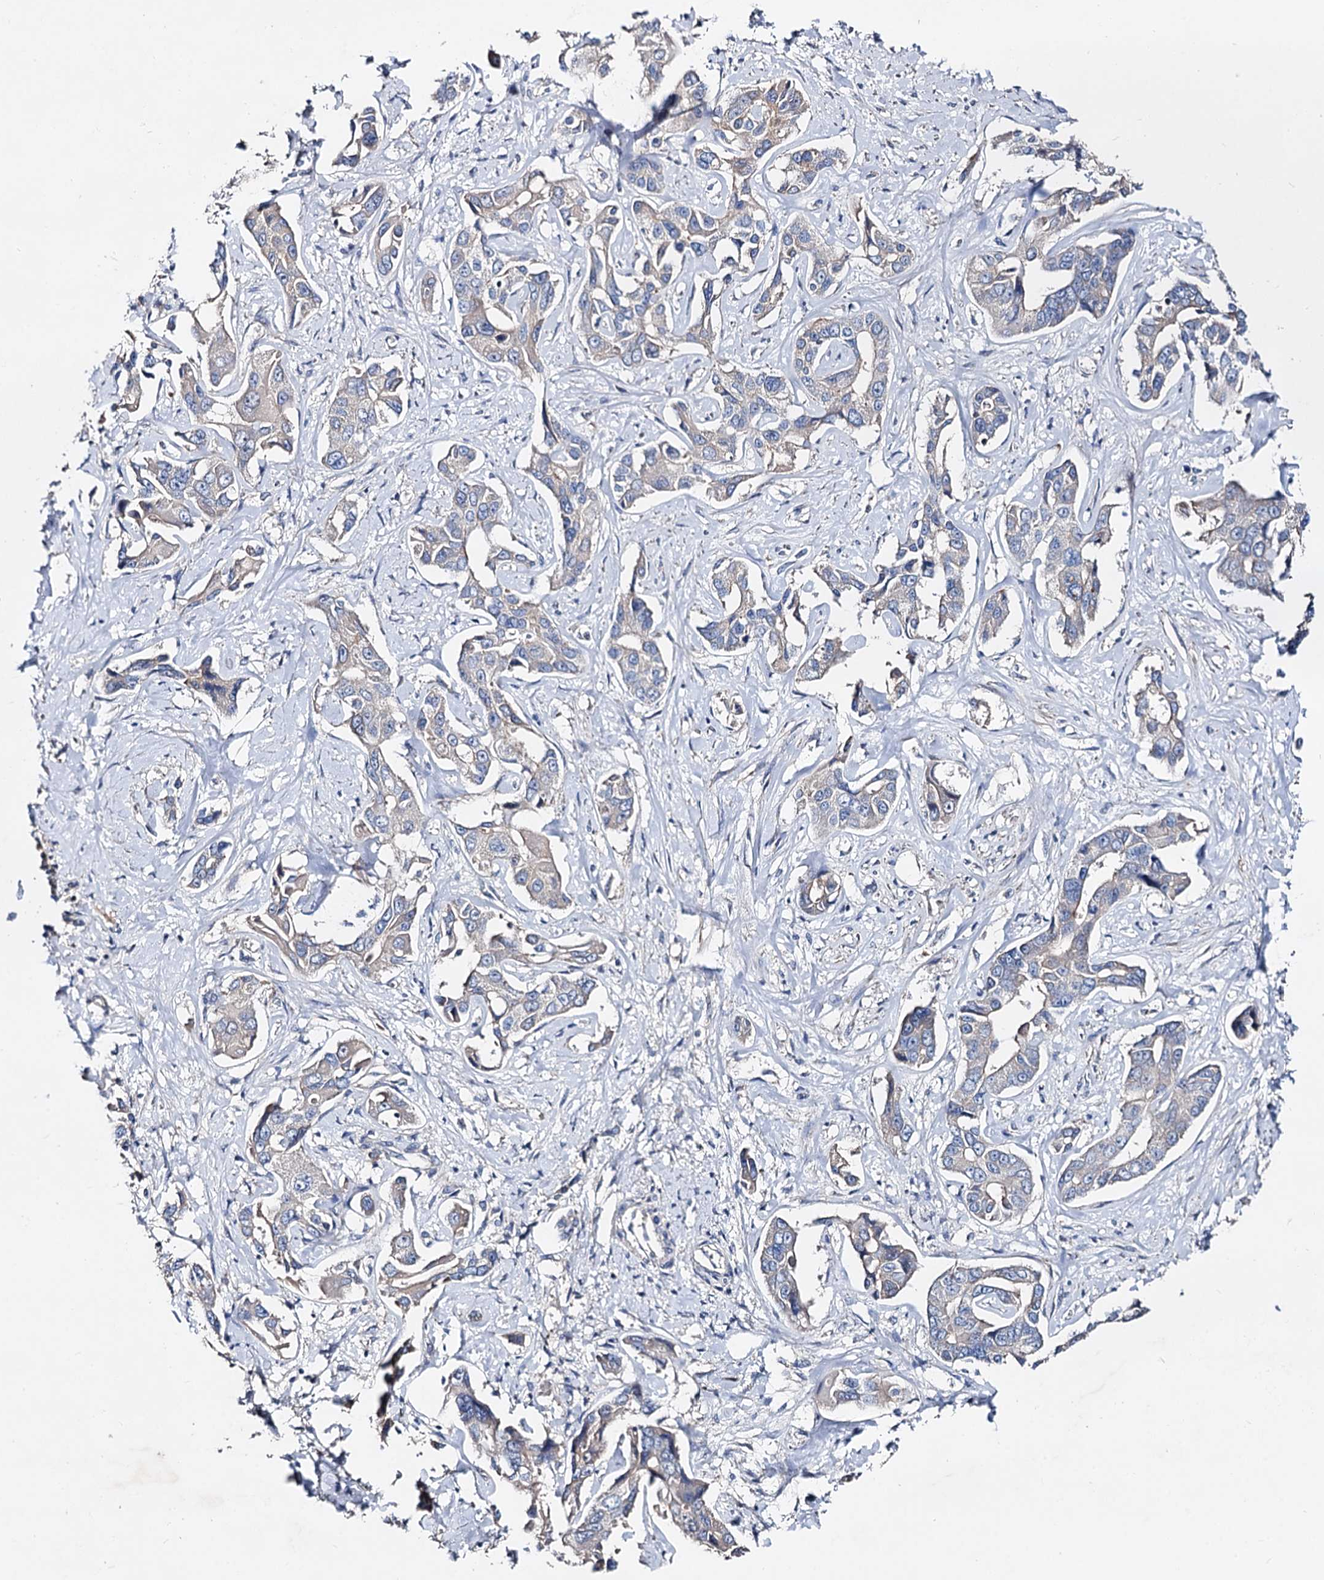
{"staining": {"intensity": "weak", "quantity": "<25%", "location": "cytoplasmic/membranous"}, "tissue": "liver cancer", "cell_type": "Tumor cells", "image_type": "cancer", "snomed": [{"axis": "morphology", "description": "Cholangiocarcinoma"}, {"axis": "topography", "description": "Liver"}], "caption": "Immunohistochemical staining of human liver cancer demonstrates no significant expression in tumor cells.", "gene": "HVCN1", "patient": {"sex": "male", "age": 59}}